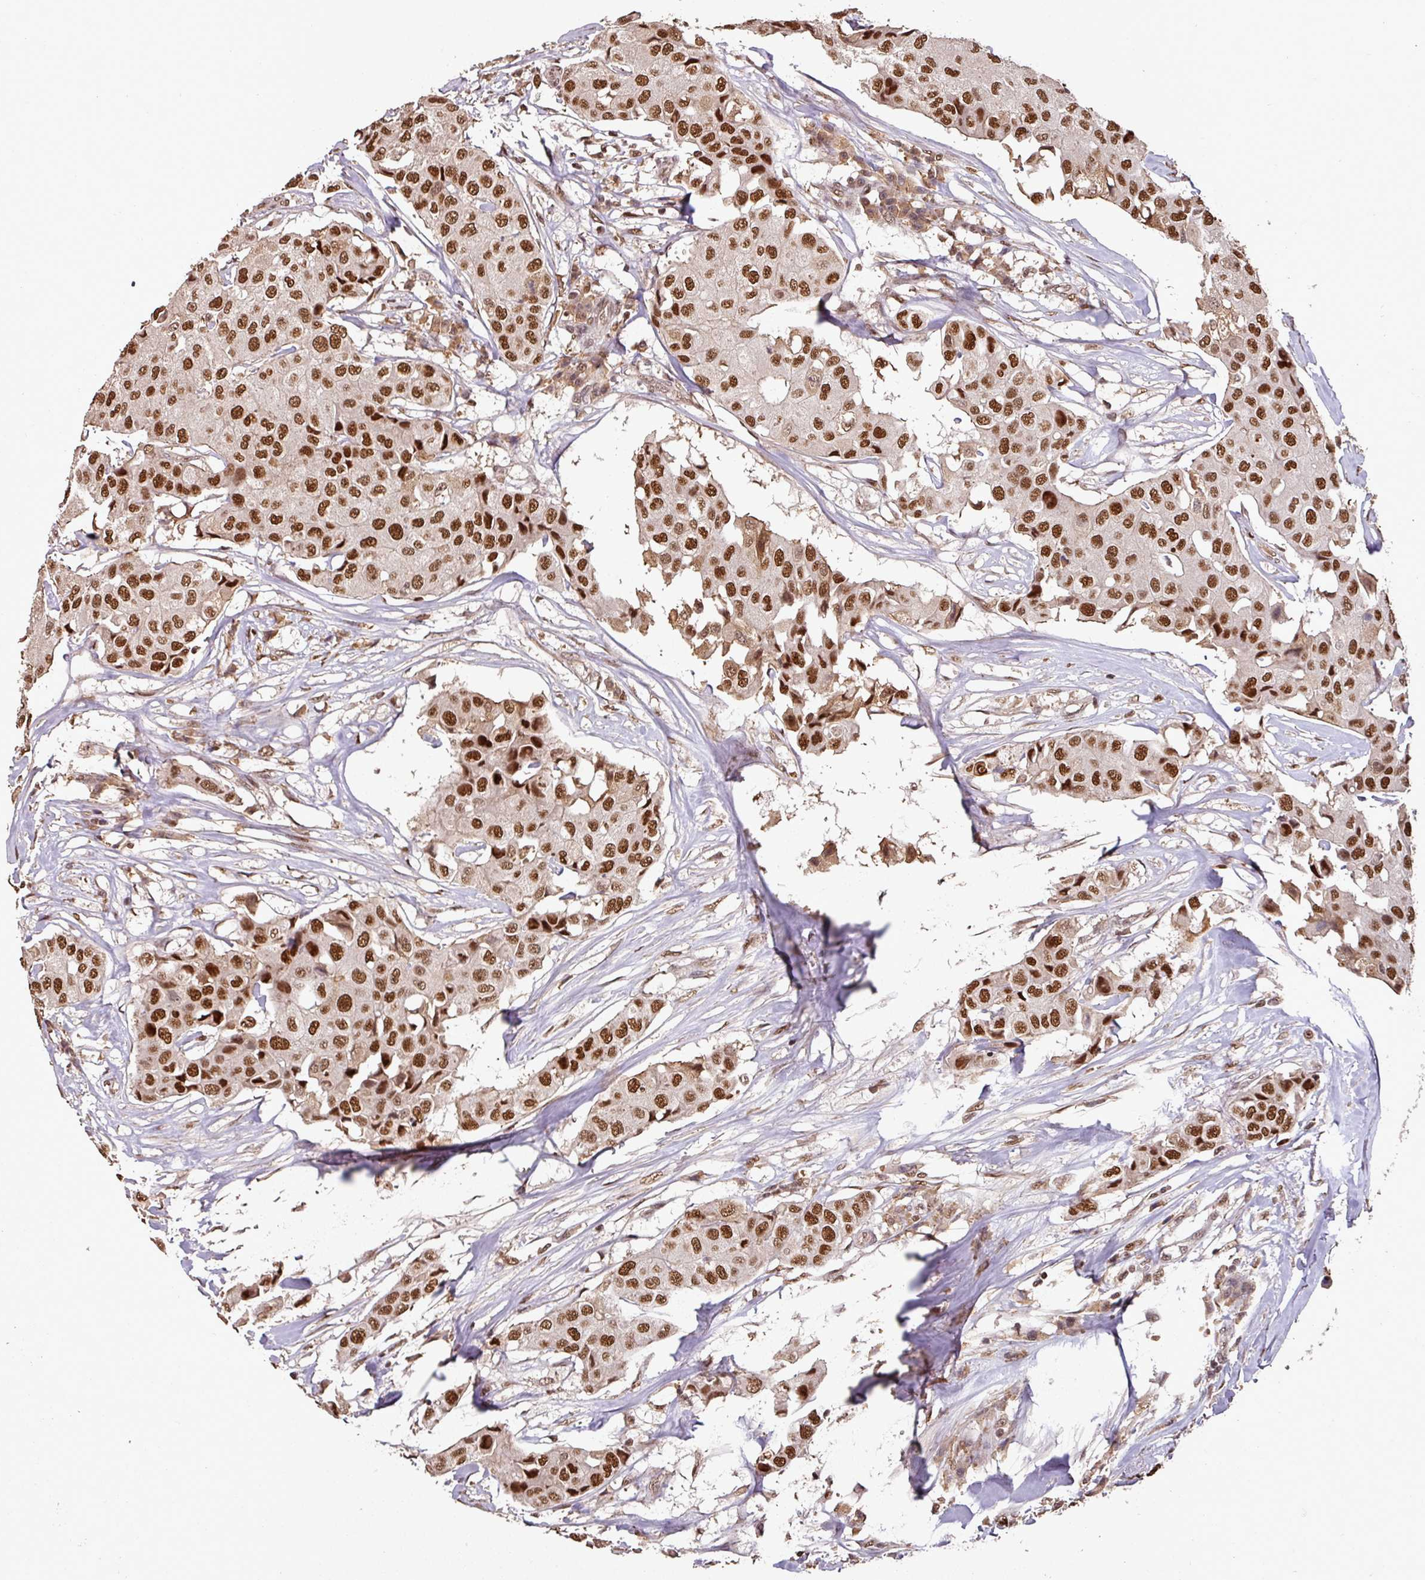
{"staining": {"intensity": "strong", "quantity": ">75%", "location": "nuclear"}, "tissue": "breast cancer", "cell_type": "Tumor cells", "image_type": "cancer", "snomed": [{"axis": "morphology", "description": "Duct carcinoma"}, {"axis": "topography", "description": "Breast"}], "caption": "Immunohistochemical staining of breast cancer reveals high levels of strong nuclear protein expression in about >75% of tumor cells. (DAB IHC, brown staining for protein, blue staining for nuclei).", "gene": "POLD1", "patient": {"sex": "female", "age": 80}}